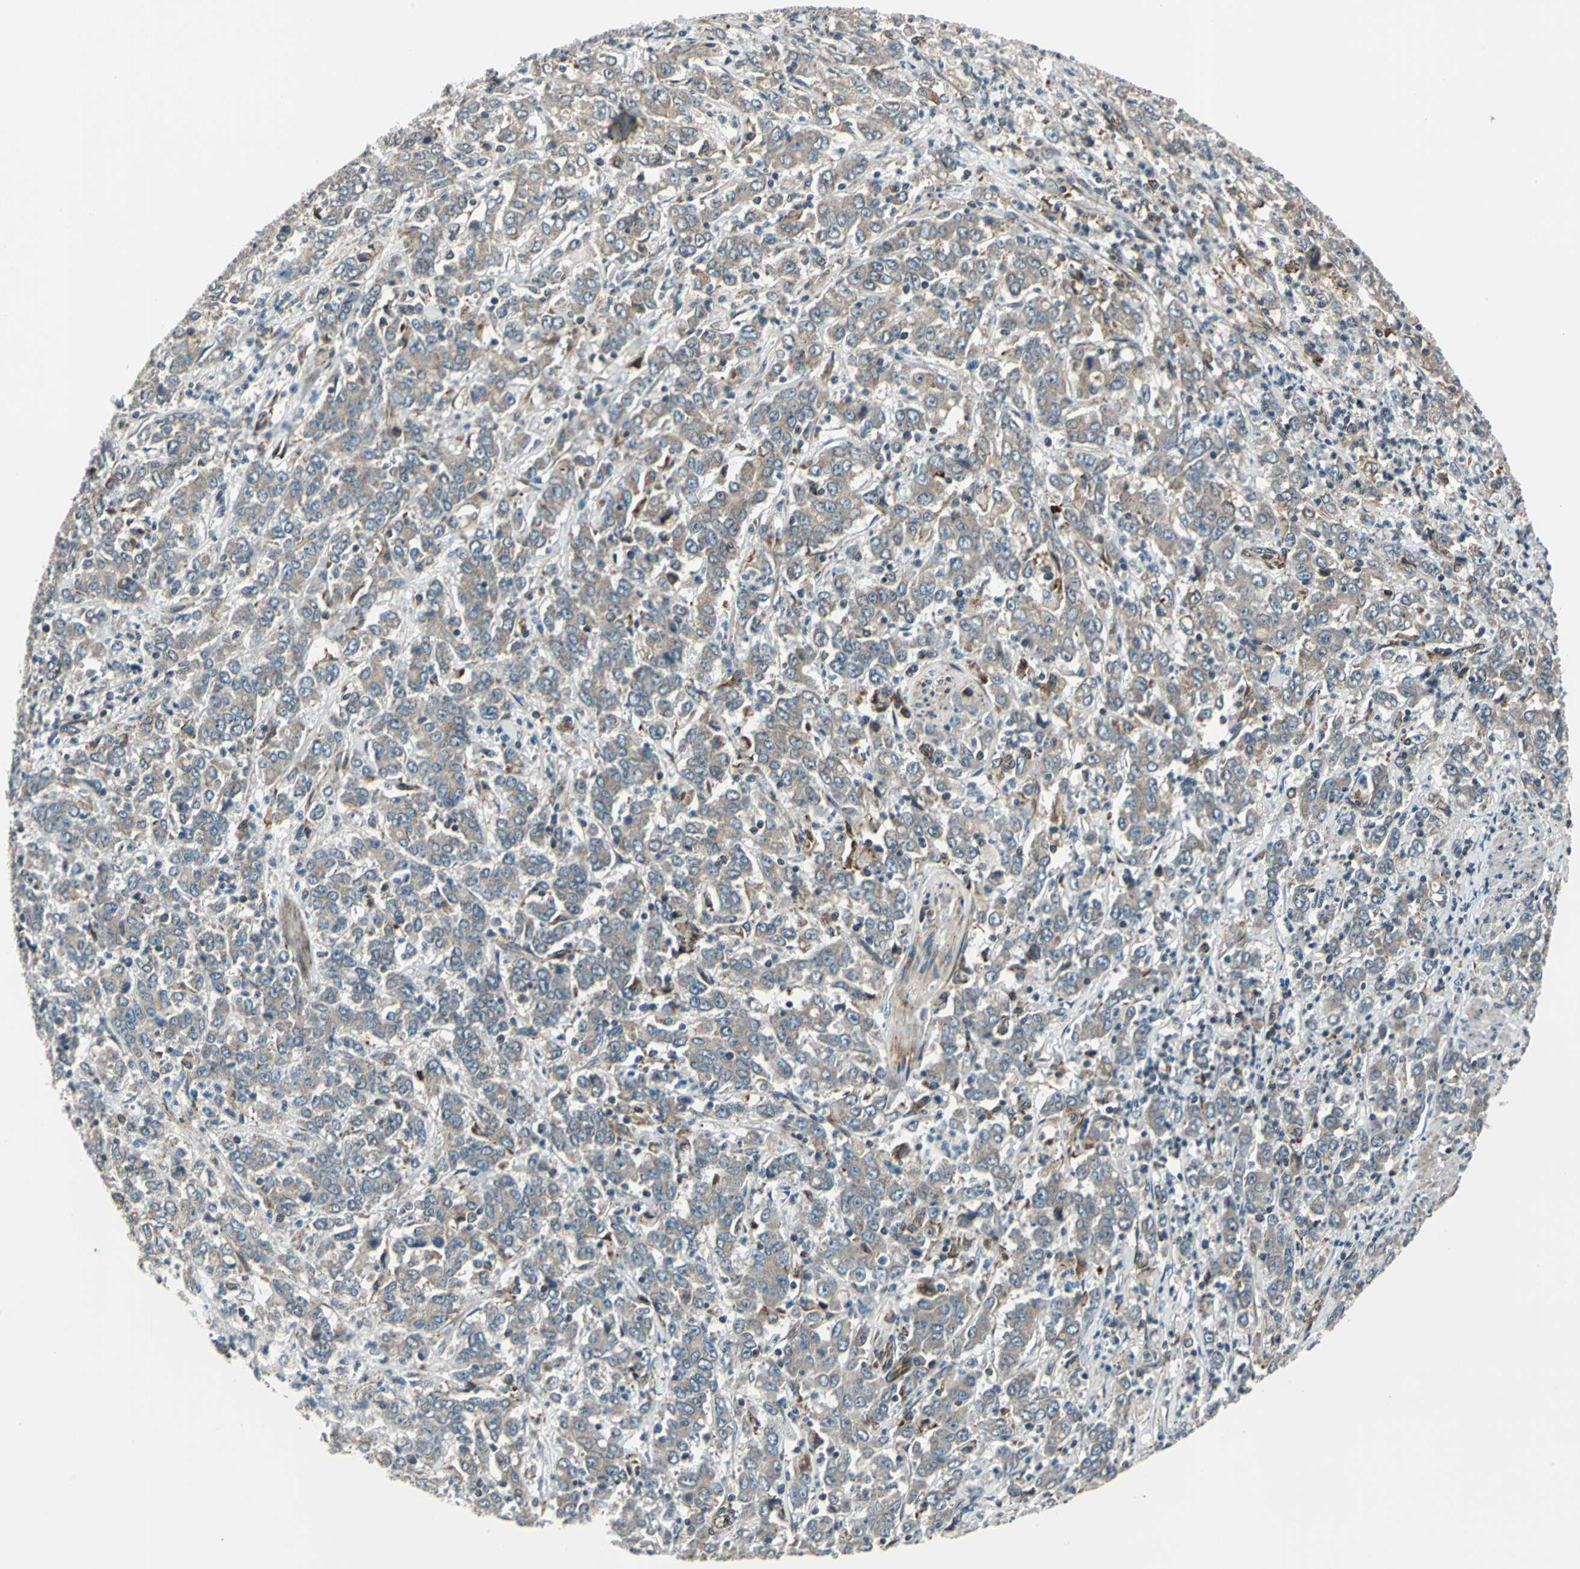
{"staining": {"intensity": "weak", "quantity": "25%-75%", "location": "cytoplasmic/membranous"}, "tissue": "stomach cancer", "cell_type": "Tumor cells", "image_type": "cancer", "snomed": [{"axis": "morphology", "description": "Adenocarcinoma, NOS"}, {"axis": "topography", "description": "Stomach, lower"}], "caption": "Brown immunohistochemical staining in stomach cancer reveals weak cytoplasmic/membranous positivity in about 25%-75% of tumor cells.", "gene": "HTATIP2", "patient": {"sex": "female", "age": 71}}